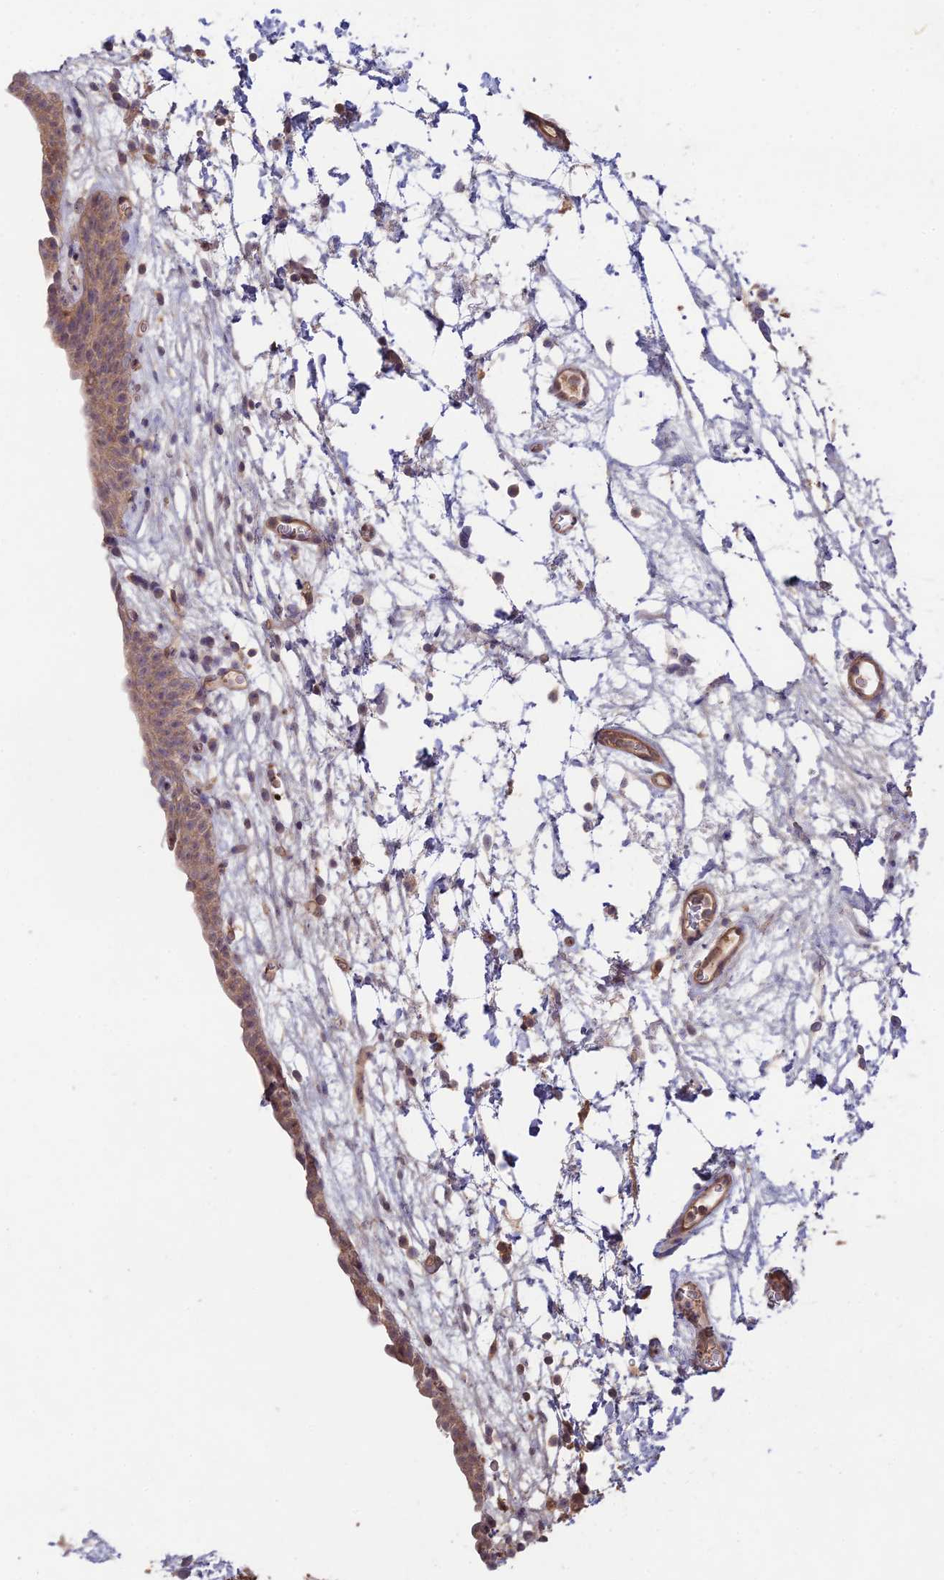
{"staining": {"intensity": "weak", "quantity": ">75%", "location": "cytoplasmic/membranous,nuclear"}, "tissue": "urinary bladder", "cell_type": "Urothelial cells", "image_type": "normal", "snomed": [{"axis": "morphology", "description": "Normal tissue, NOS"}, {"axis": "topography", "description": "Urinary bladder"}], "caption": "Normal urinary bladder was stained to show a protein in brown. There is low levels of weak cytoplasmic/membranous,nuclear expression in approximately >75% of urothelial cells.", "gene": "CLCF1", "patient": {"sex": "male", "age": 83}}